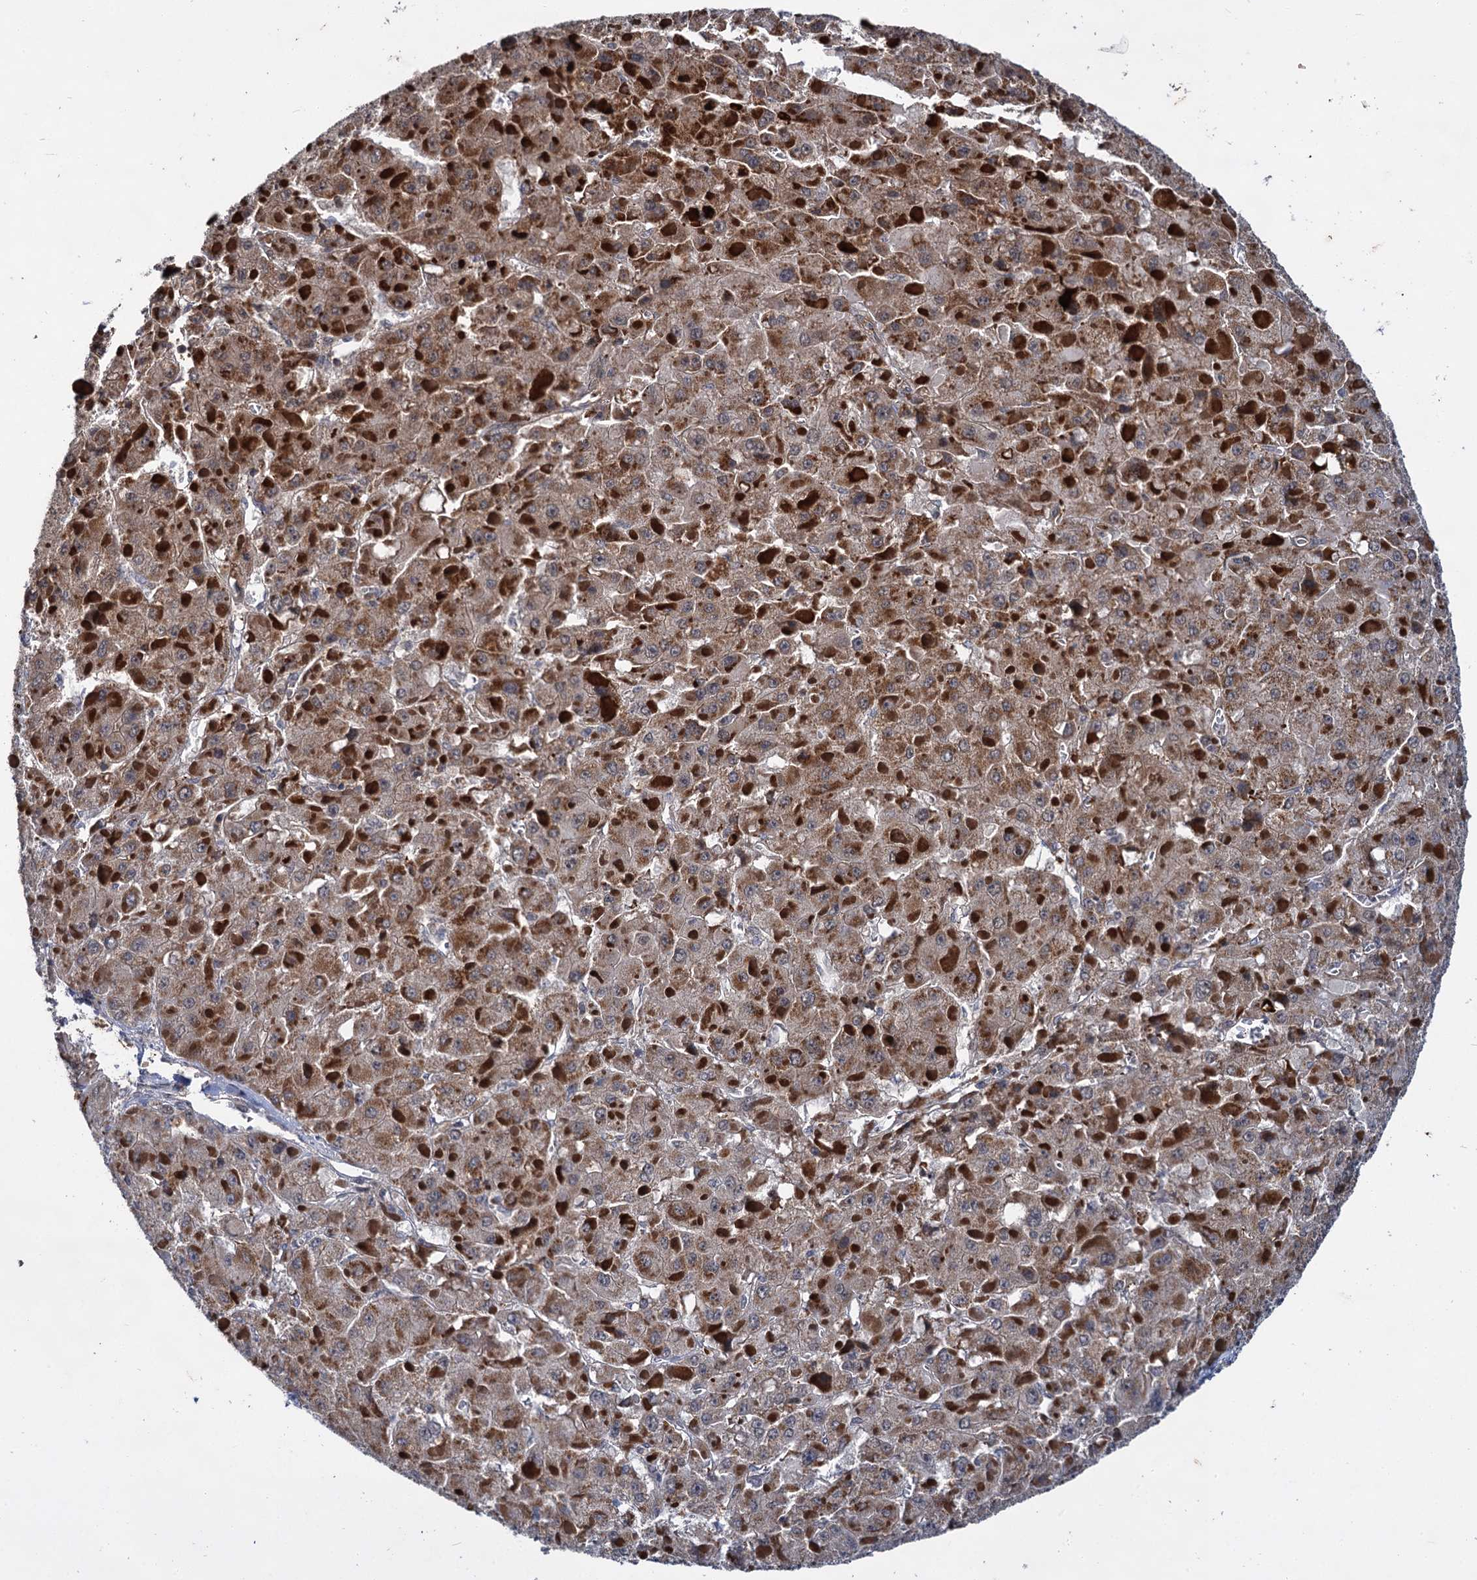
{"staining": {"intensity": "moderate", "quantity": ">75%", "location": "cytoplasmic/membranous"}, "tissue": "liver cancer", "cell_type": "Tumor cells", "image_type": "cancer", "snomed": [{"axis": "morphology", "description": "Carcinoma, Hepatocellular, NOS"}, {"axis": "topography", "description": "Liver"}], "caption": "High-power microscopy captured an immunohistochemistry image of liver cancer (hepatocellular carcinoma), revealing moderate cytoplasmic/membranous staining in approximately >75% of tumor cells.", "gene": "ABLIM1", "patient": {"sex": "female", "age": 73}}